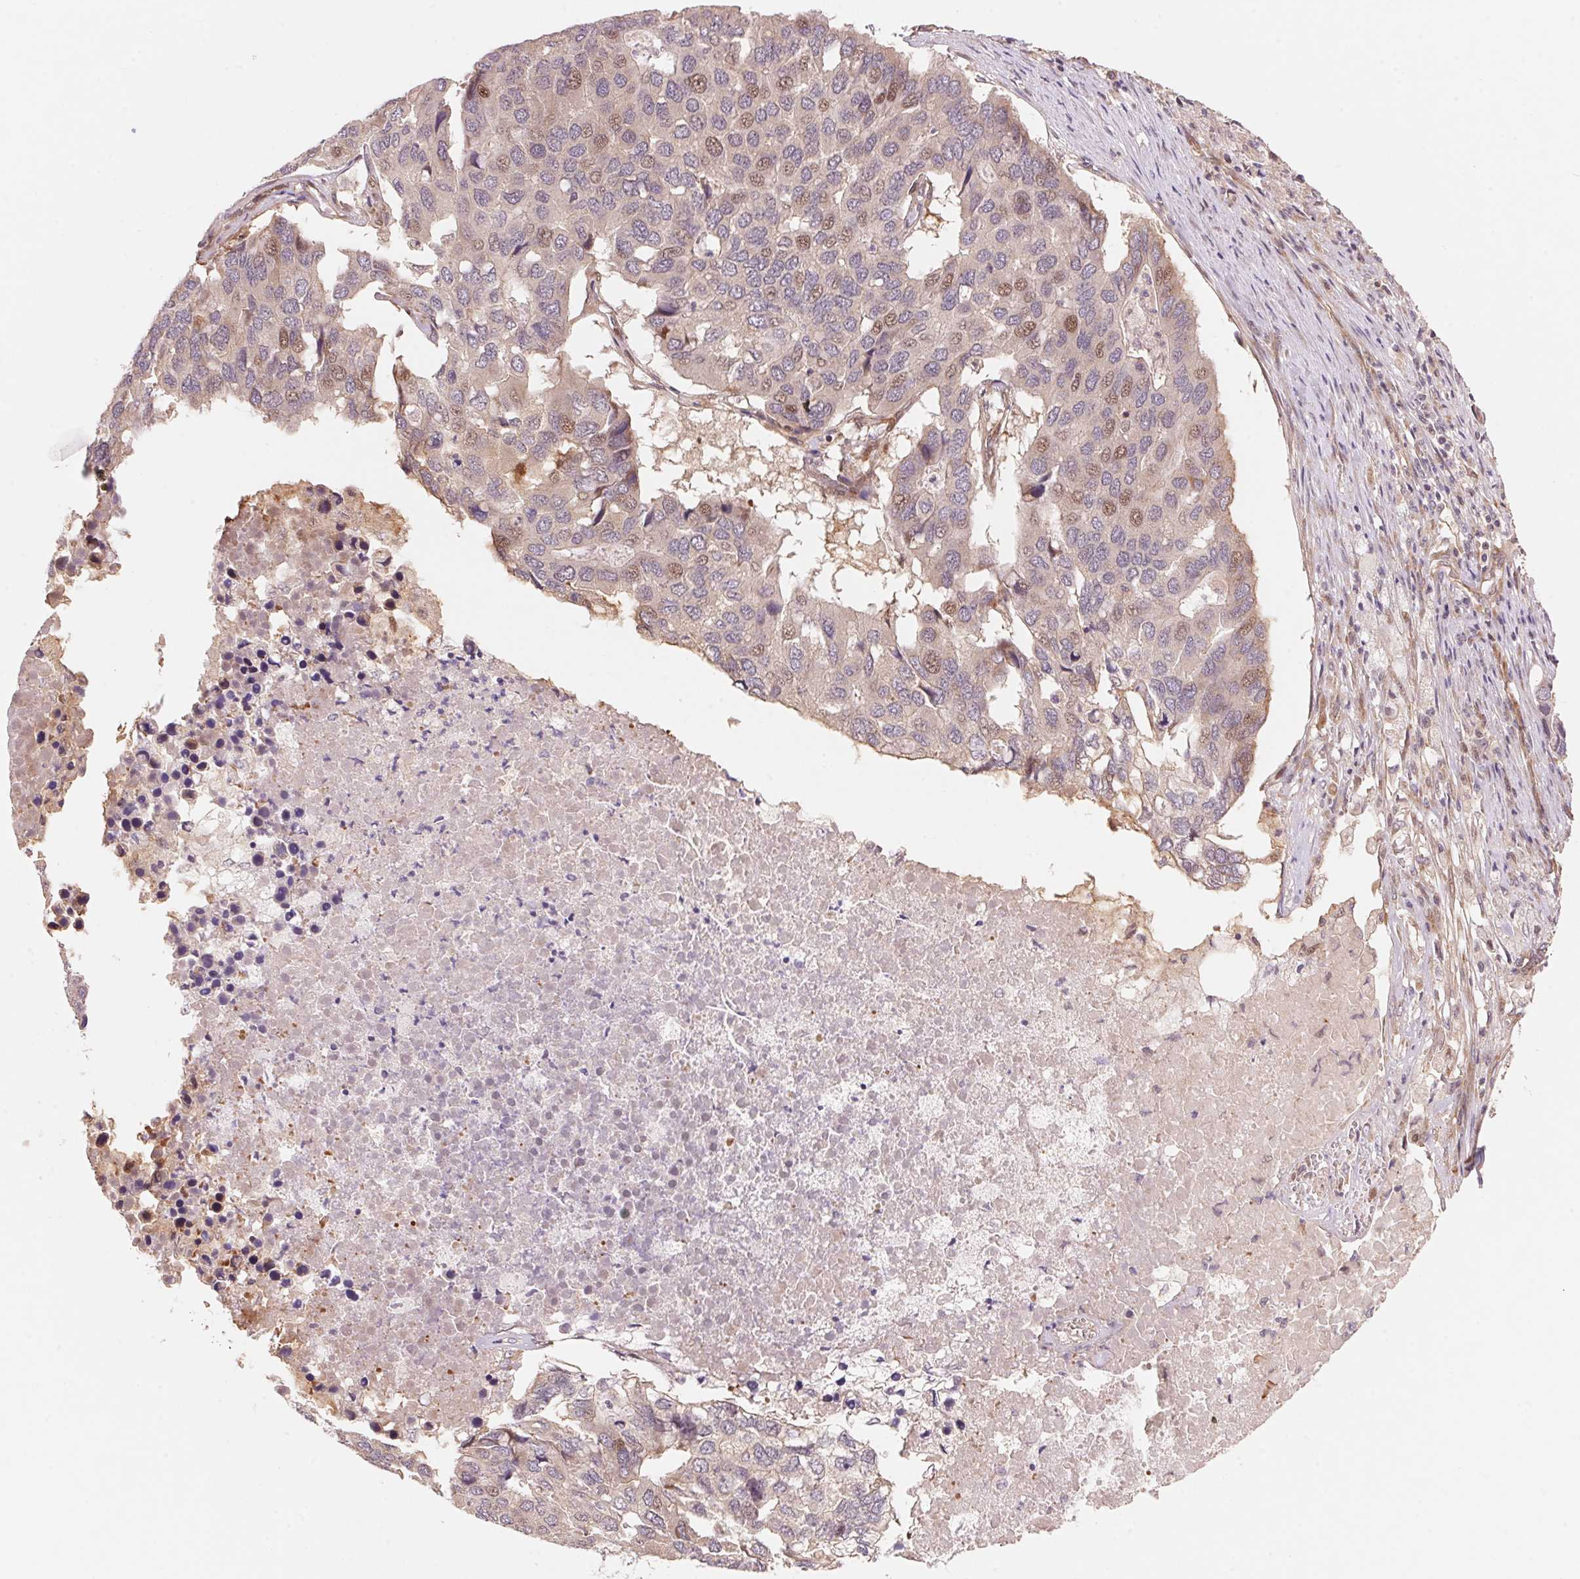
{"staining": {"intensity": "weak", "quantity": "25%-75%", "location": "nuclear"}, "tissue": "pancreatic cancer", "cell_type": "Tumor cells", "image_type": "cancer", "snomed": [{"axis": "morphology", "description": "Adenocarcinoma, NOS"}, {"axis": "topography", "description": "Pancreas"}], "caption": "IHC photomicrograph of human pancreatic adenocarcinoma stained for a protein (brown), which displays low levels of weak nuclear positivity in about 25%-75% of tumor cells.", "gene": "TNIP2", "patient": {"sex": "male", "age": 50}}